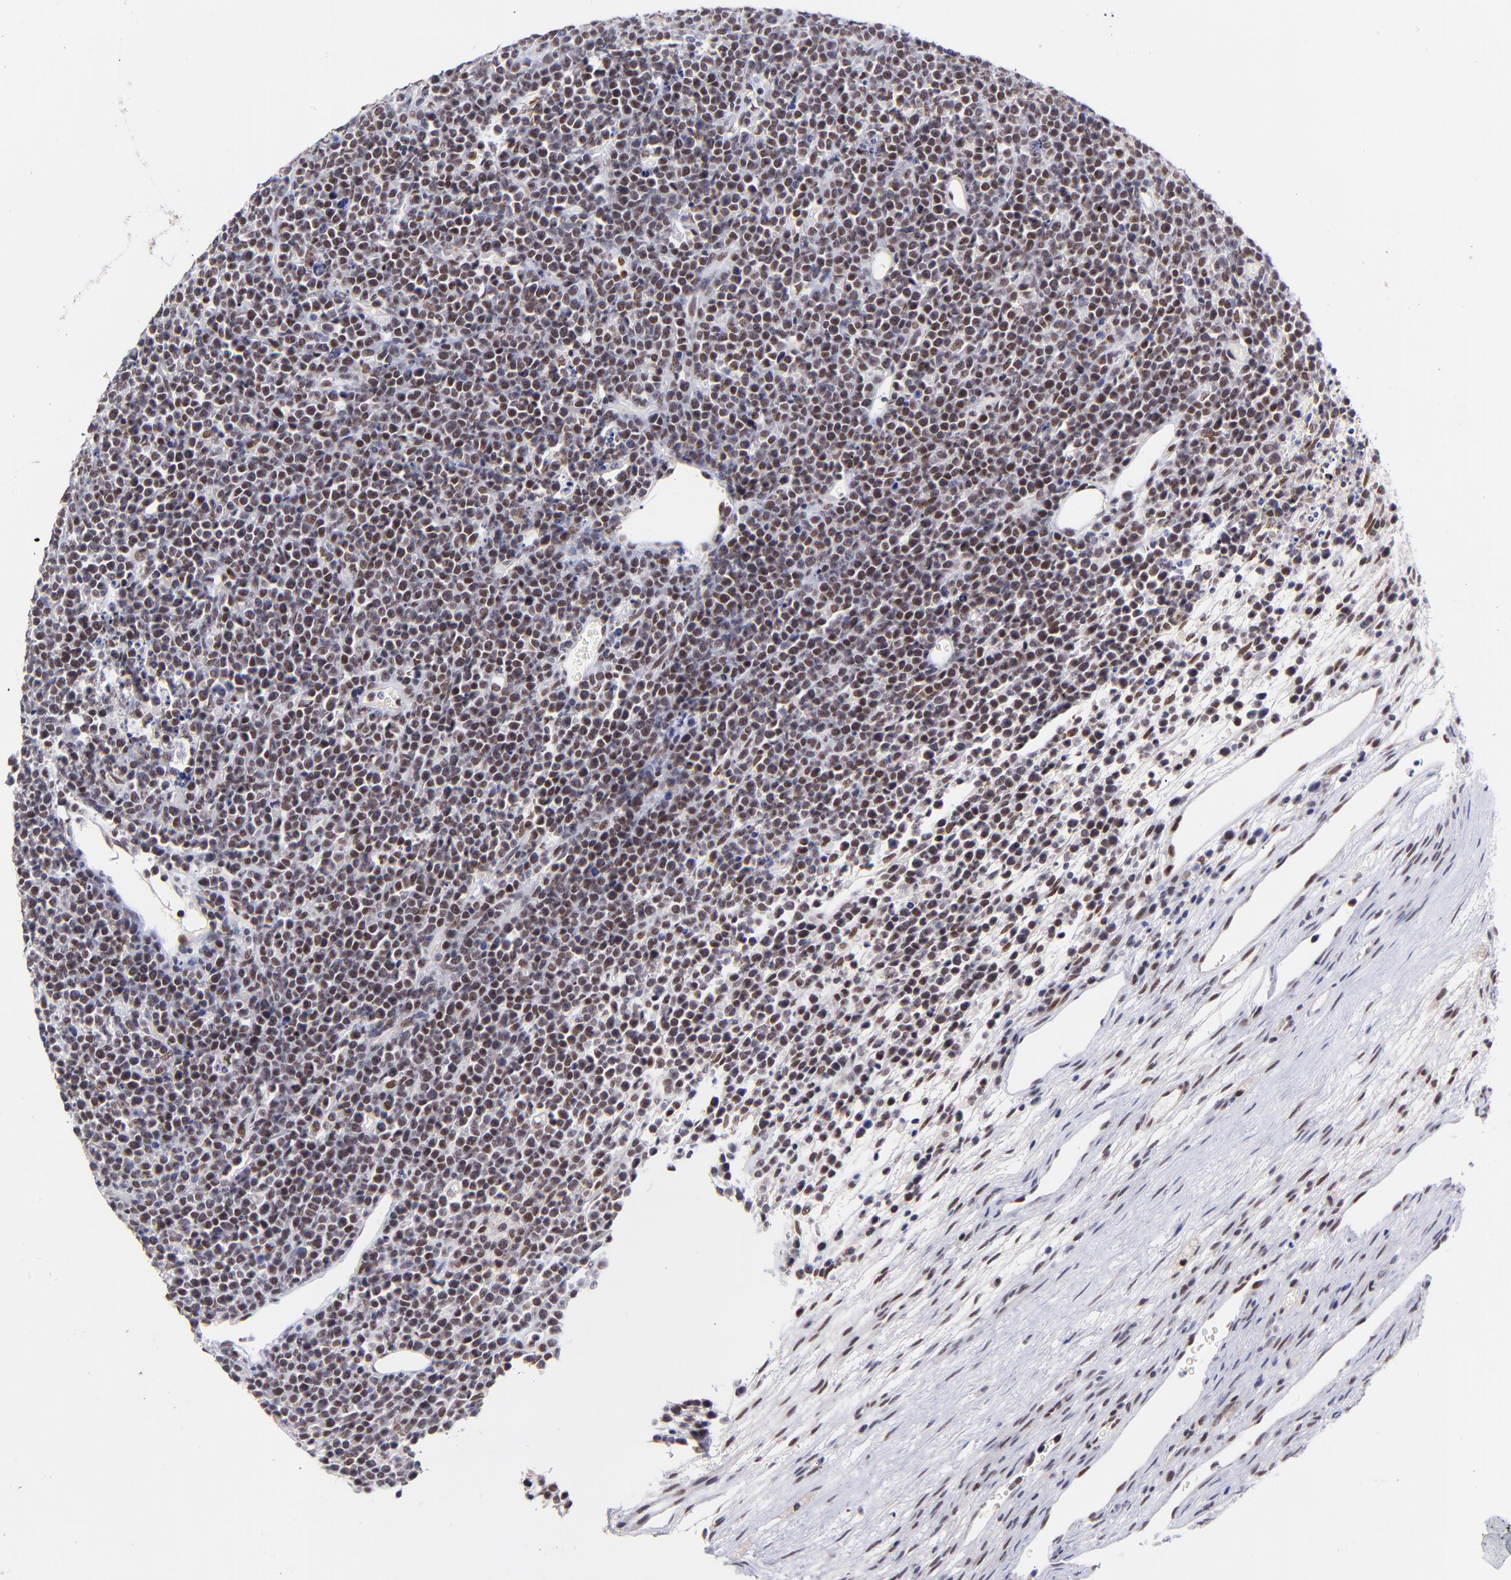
{"staining": {"intensity": "moderate", "quantity": ">75%", "location": "nuclear"}, "tissue": "lymphoma", "cell_type": "Tumor cells", "image_type": "cancer", "snomed": [{"axis": "morphology", "description": "Malignant lymphoma, non-Hodgkin's type, High grade"}, {"axis": "topography", "description": "Ovary"}], "caption": "Moderate nuclear protein expression is appreciated in approximately >75% of tumor cells in lymphoma.", "gene": "MIDEAS", "patient": {"sex": "female", "age": 56}}